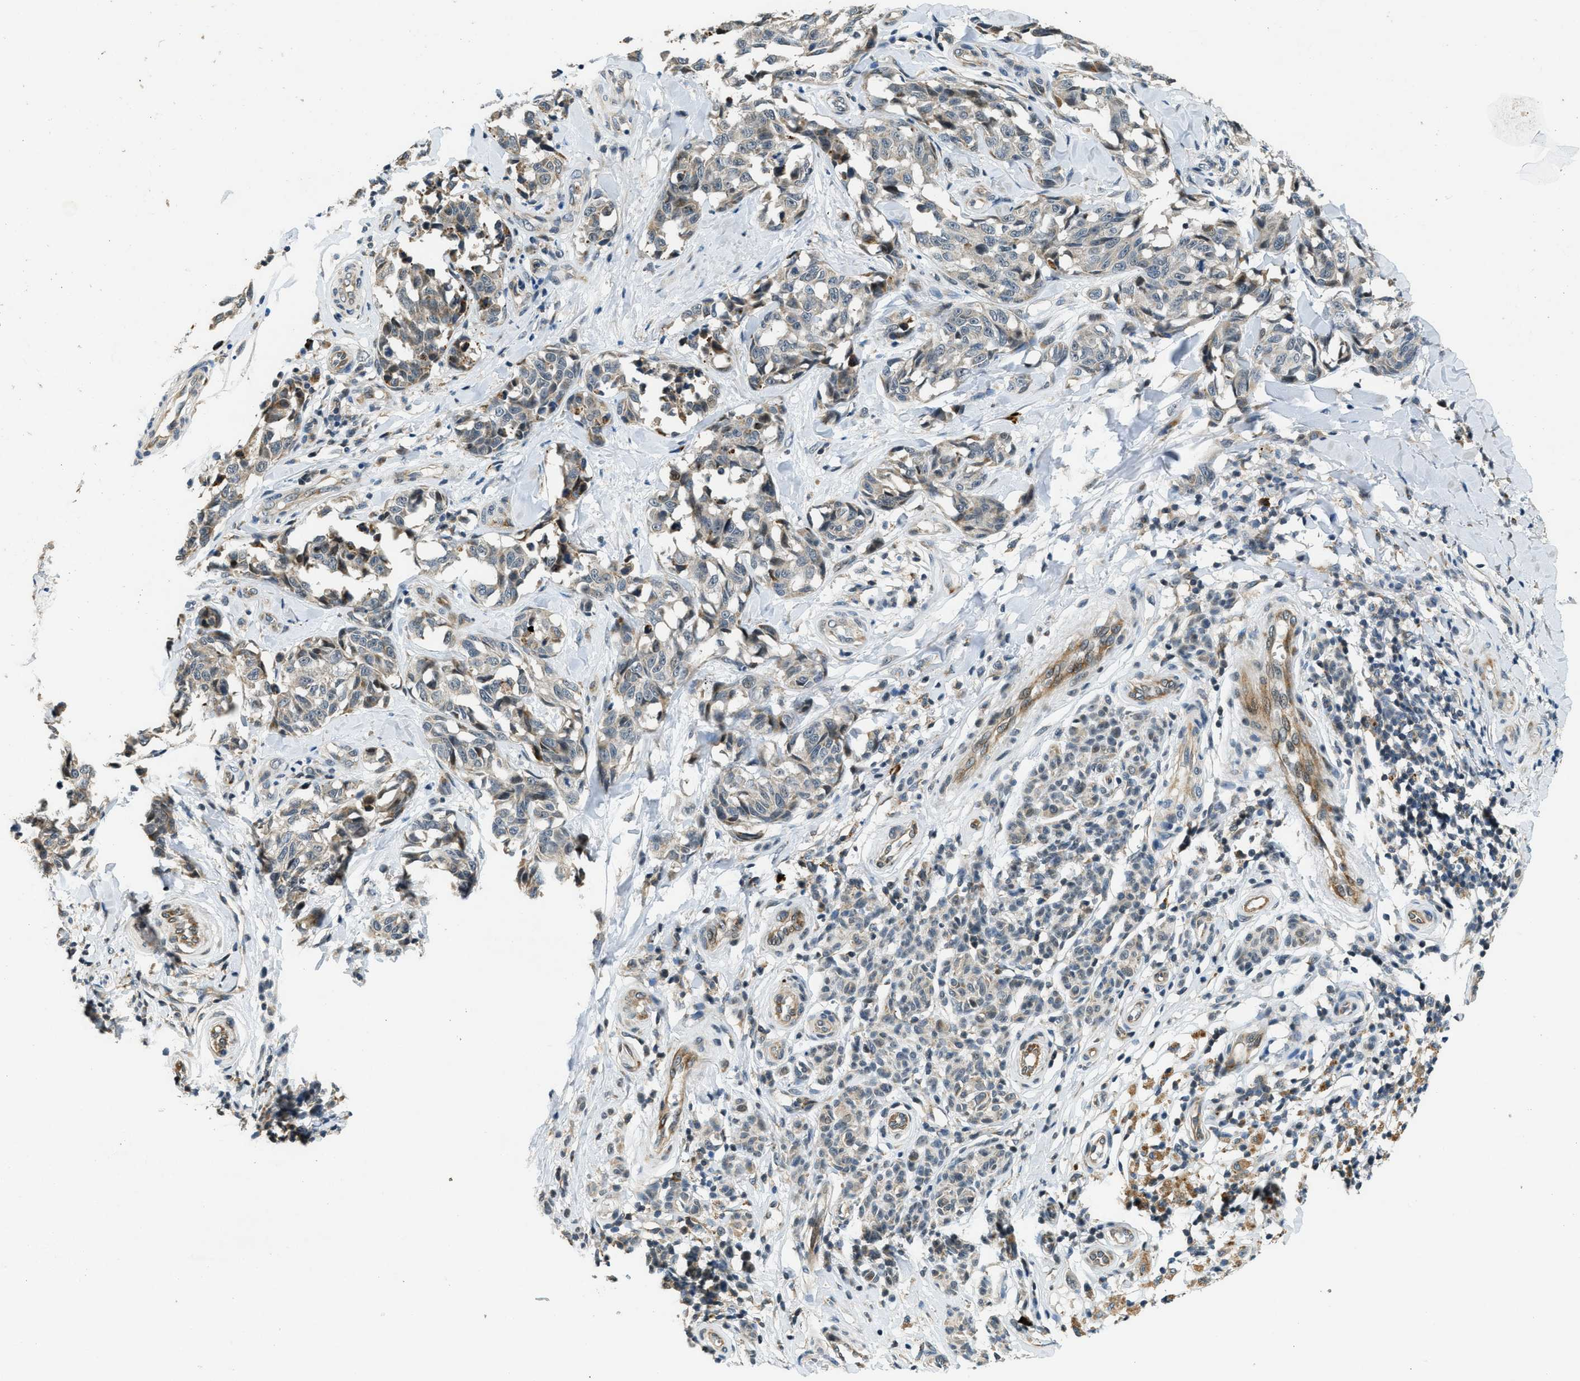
{"staining": {"intensity": "moderate", "quantity": "25%-75%", "location": "cytoplasmic/membranous"}, "tissue": "melanoma", "cell_type": "Tumor cells", "image_type": "cancer", "snomed": [{"axis": "morphology", "description": "Malignant melanoma, NOS"}, {"axis": "topography", "description": "Skin"}], "caption": "Melanoma stained for a protein (brown) exhibits moderate cytoplasmic/membranous positive positivity in approximately 25%-75% of tumor cells.", "gene": "HERC2", "patient": {"sex": "female", "age": 64}}